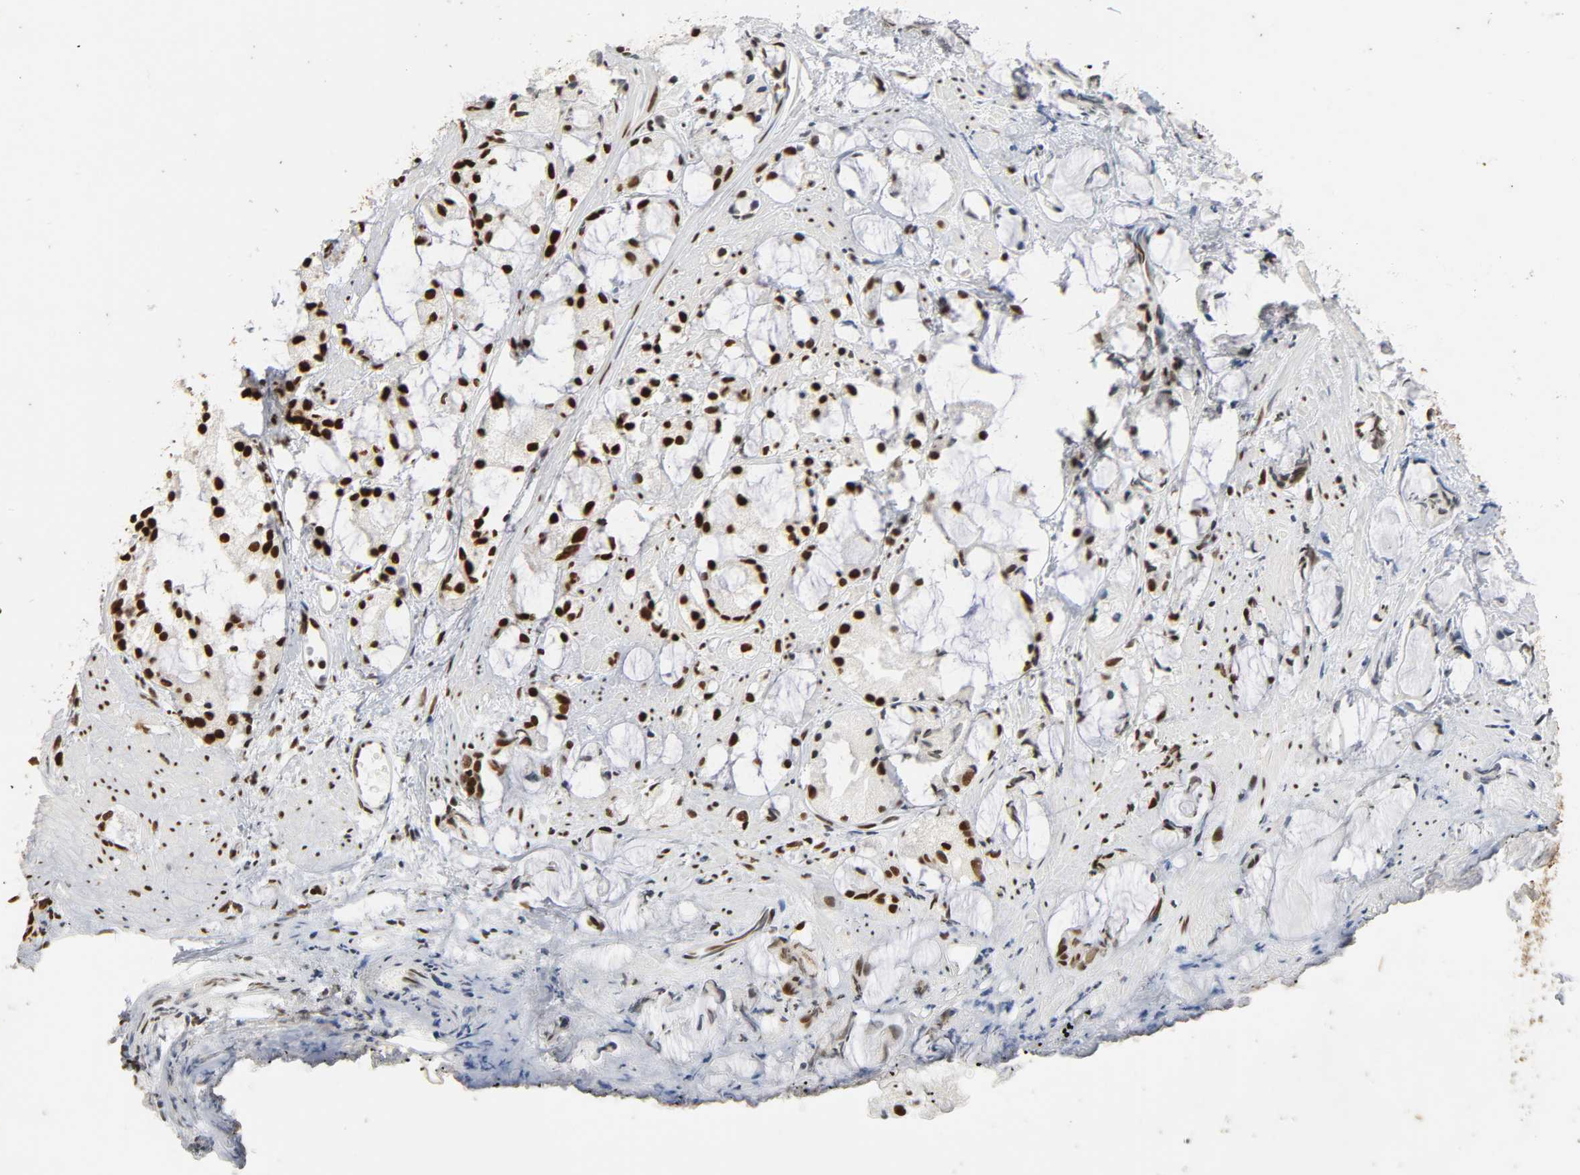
{"staining": {"intensity": "strong", "quantity": ">75%", "location": "nuclear"}, "tissue": "prostate cancer", "cell_type": "Tumor cells", "image_type": "cancer", "snomed": [{"axis": "morphology", "description": "Adenocarcinoma, High grade"}, {"axis": "topography", "description": "Prostate"}], "caption": "Immunohistochemical staining of prostate high-grade adenocarcinoma demonstrates high levels of strong nuclear staining in approximately >75% of tumor cells.", "gene": "HNRNPC", "patient": {"sex": "male", "age": 85}}